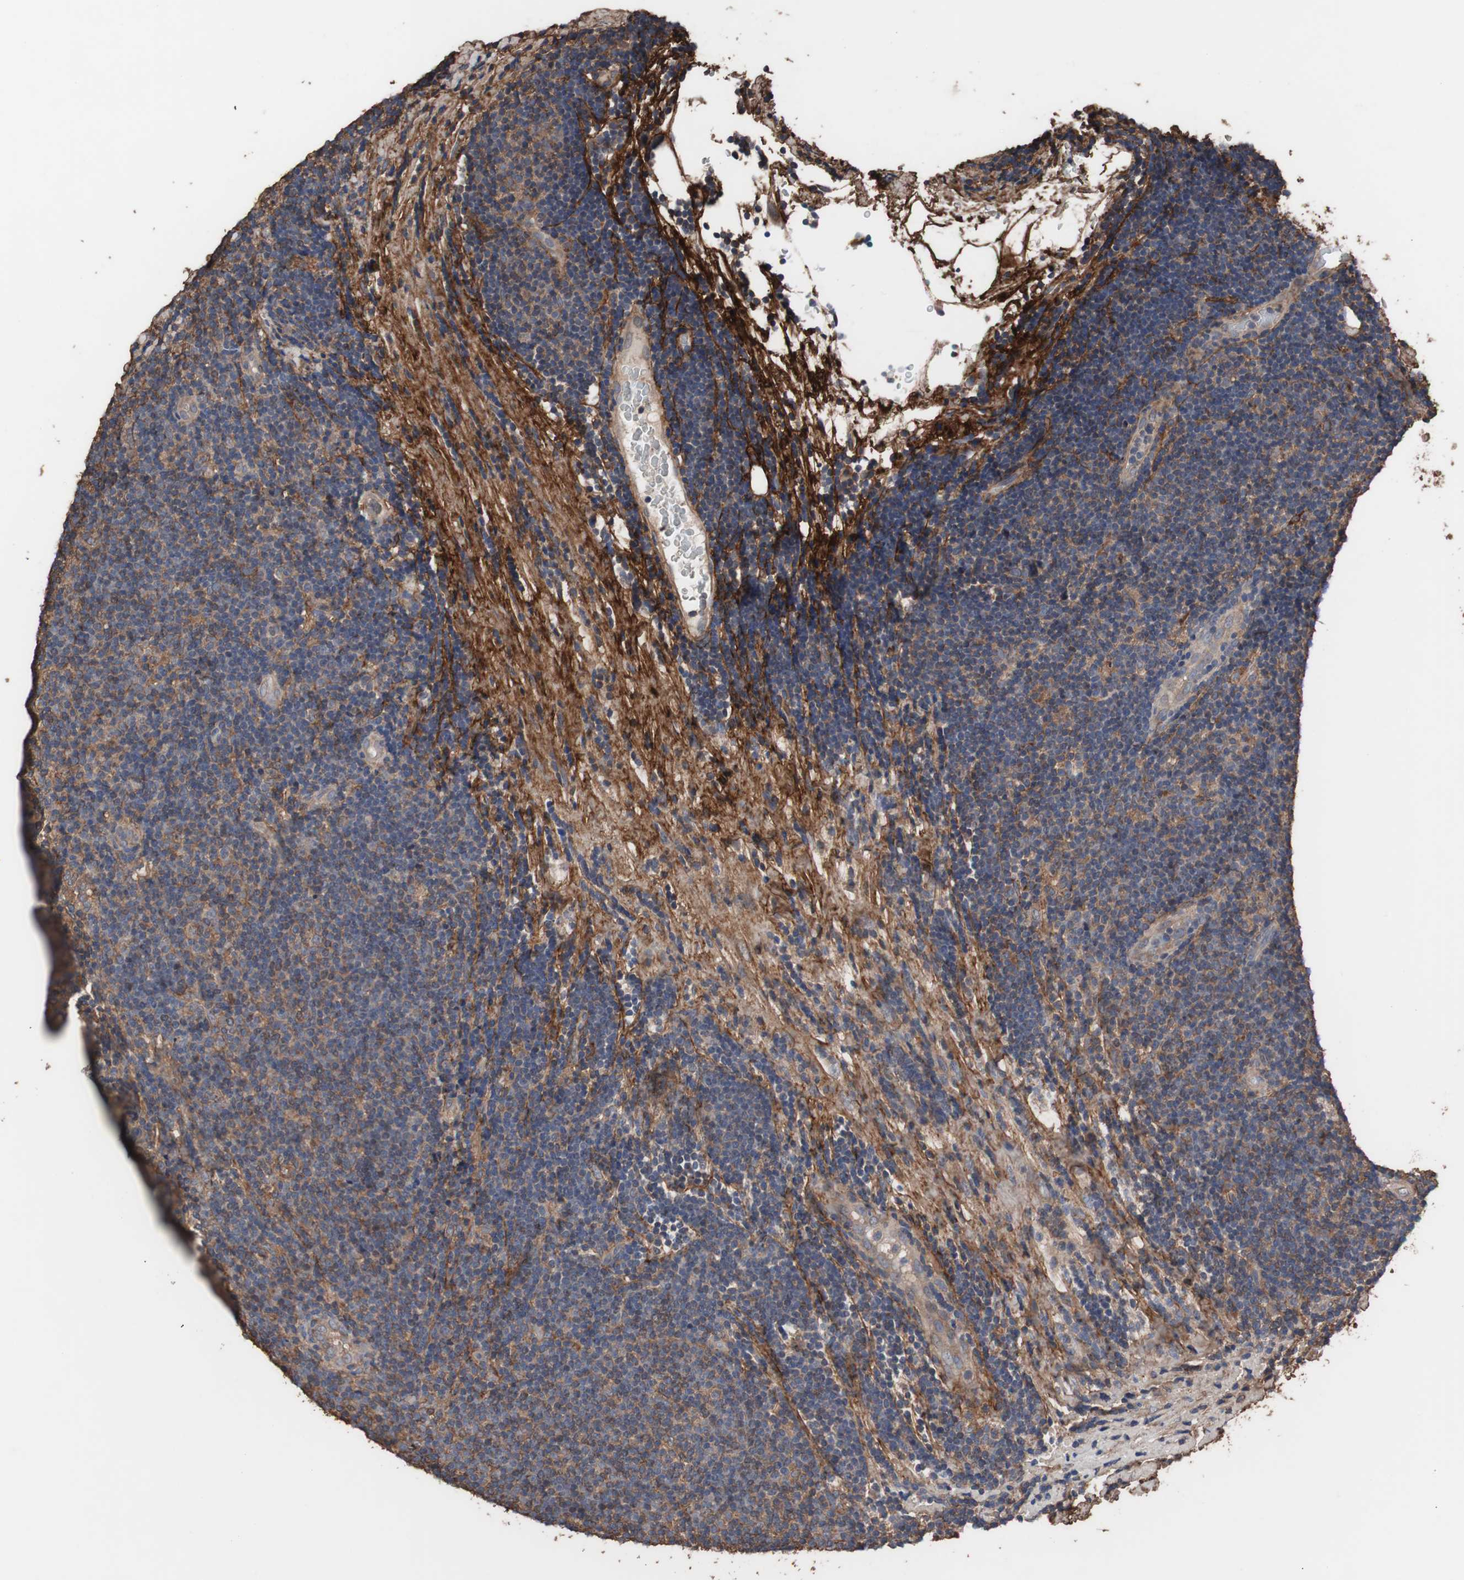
{"staining": {"intensity": "moderate", "quantity": "<25%", "location": "cytoplasmic/membranous"}, "tissue": "lymphoma", "cell_type": "Tumor cells", "image_type": "cancer", "snomed": [{"axis": "morphology", "description": "Malignant lymphoma, non-Hodgkin's type, Low grade"}, {"axis": "topography", "description": "Lymph node"}], "caption": "Protein staining of low-grade malignant lymphoma, non-Hodgkin's type tissue displays moderate cytoplasmic/membranous expression in about <25% of tumor cells.", "gene": "COL6A2", "patient": {"sex": "male", "age": 83}}